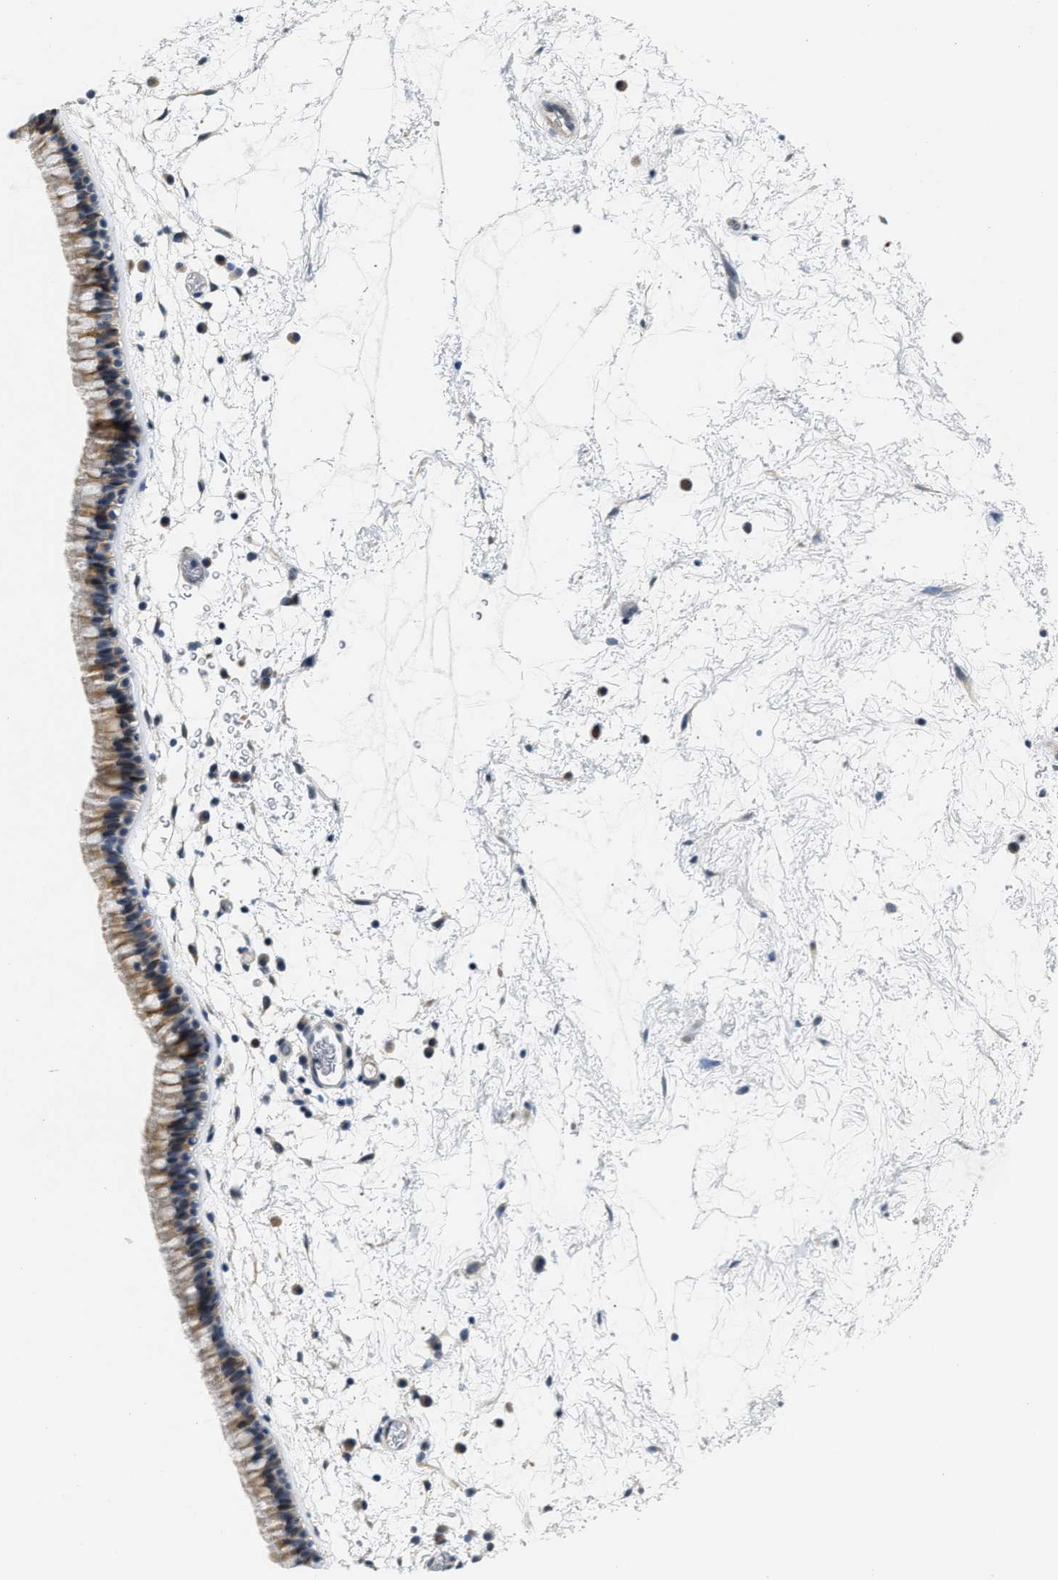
{"staining": {"intensity": "moderate", "quantity": "25%-75%", "location": "cytoplasmic/membranous"}, "tissue": "nasopharynx", "cell_type": "Respiratory epithelial cells", "image_type": "normal", "snomed": [{"axis": "morphology", "description": "Normal tissue, NOS"}, {"axis": "morphology", "description": "Inflammation, NOS"}, {"axis": "topography", "description": "Nasopharynx"}], "caption": "IHC photomicrograph of benign nasopharynx stained for a protein (brown), which exhibits medium levels of moderate cytoplasmic/membranous expression in approximately 25%-75% of respiratory epithelial cells.", "gene": "CLGN", "patient": {"sex": "male", "age": 48}}